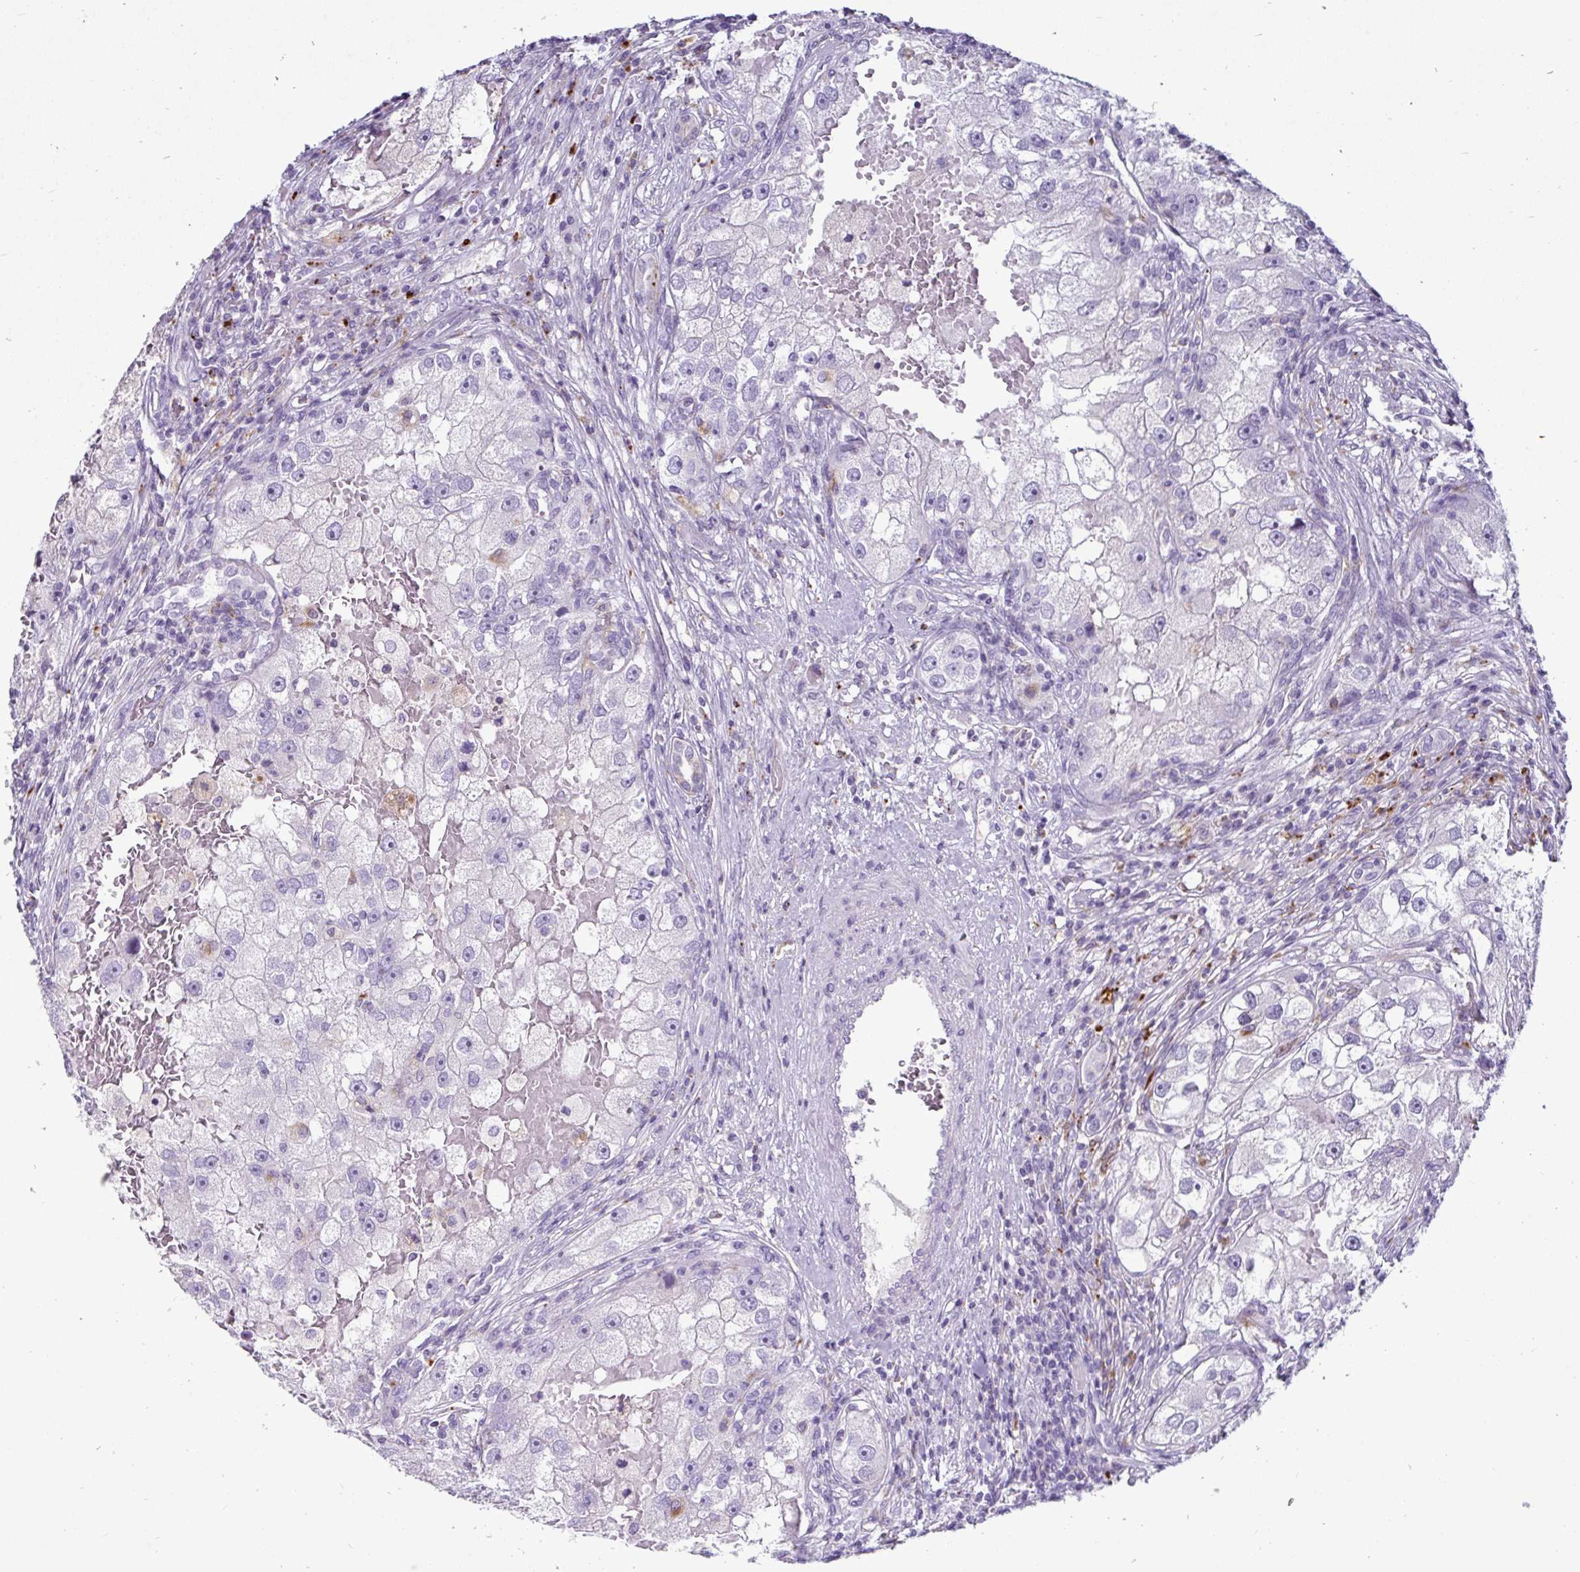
{"staining": {"intensity": "negative", "quantity": "none", "location": "none"}, "tissue": "renal cancer", "cell_type": "Tumor cells", "image_type": "cancer", "snomed": [{"axis": "morphology", "description": "Adenocarcinoma, NOS"}, {"axis": "topography", "description": "Kidney"}], "caption": "Tumor cells are negative for protein expression in human renal adenocarcinoma.", "gene": "CTSZ", "patient": {"sex": "male", "age": 63}}